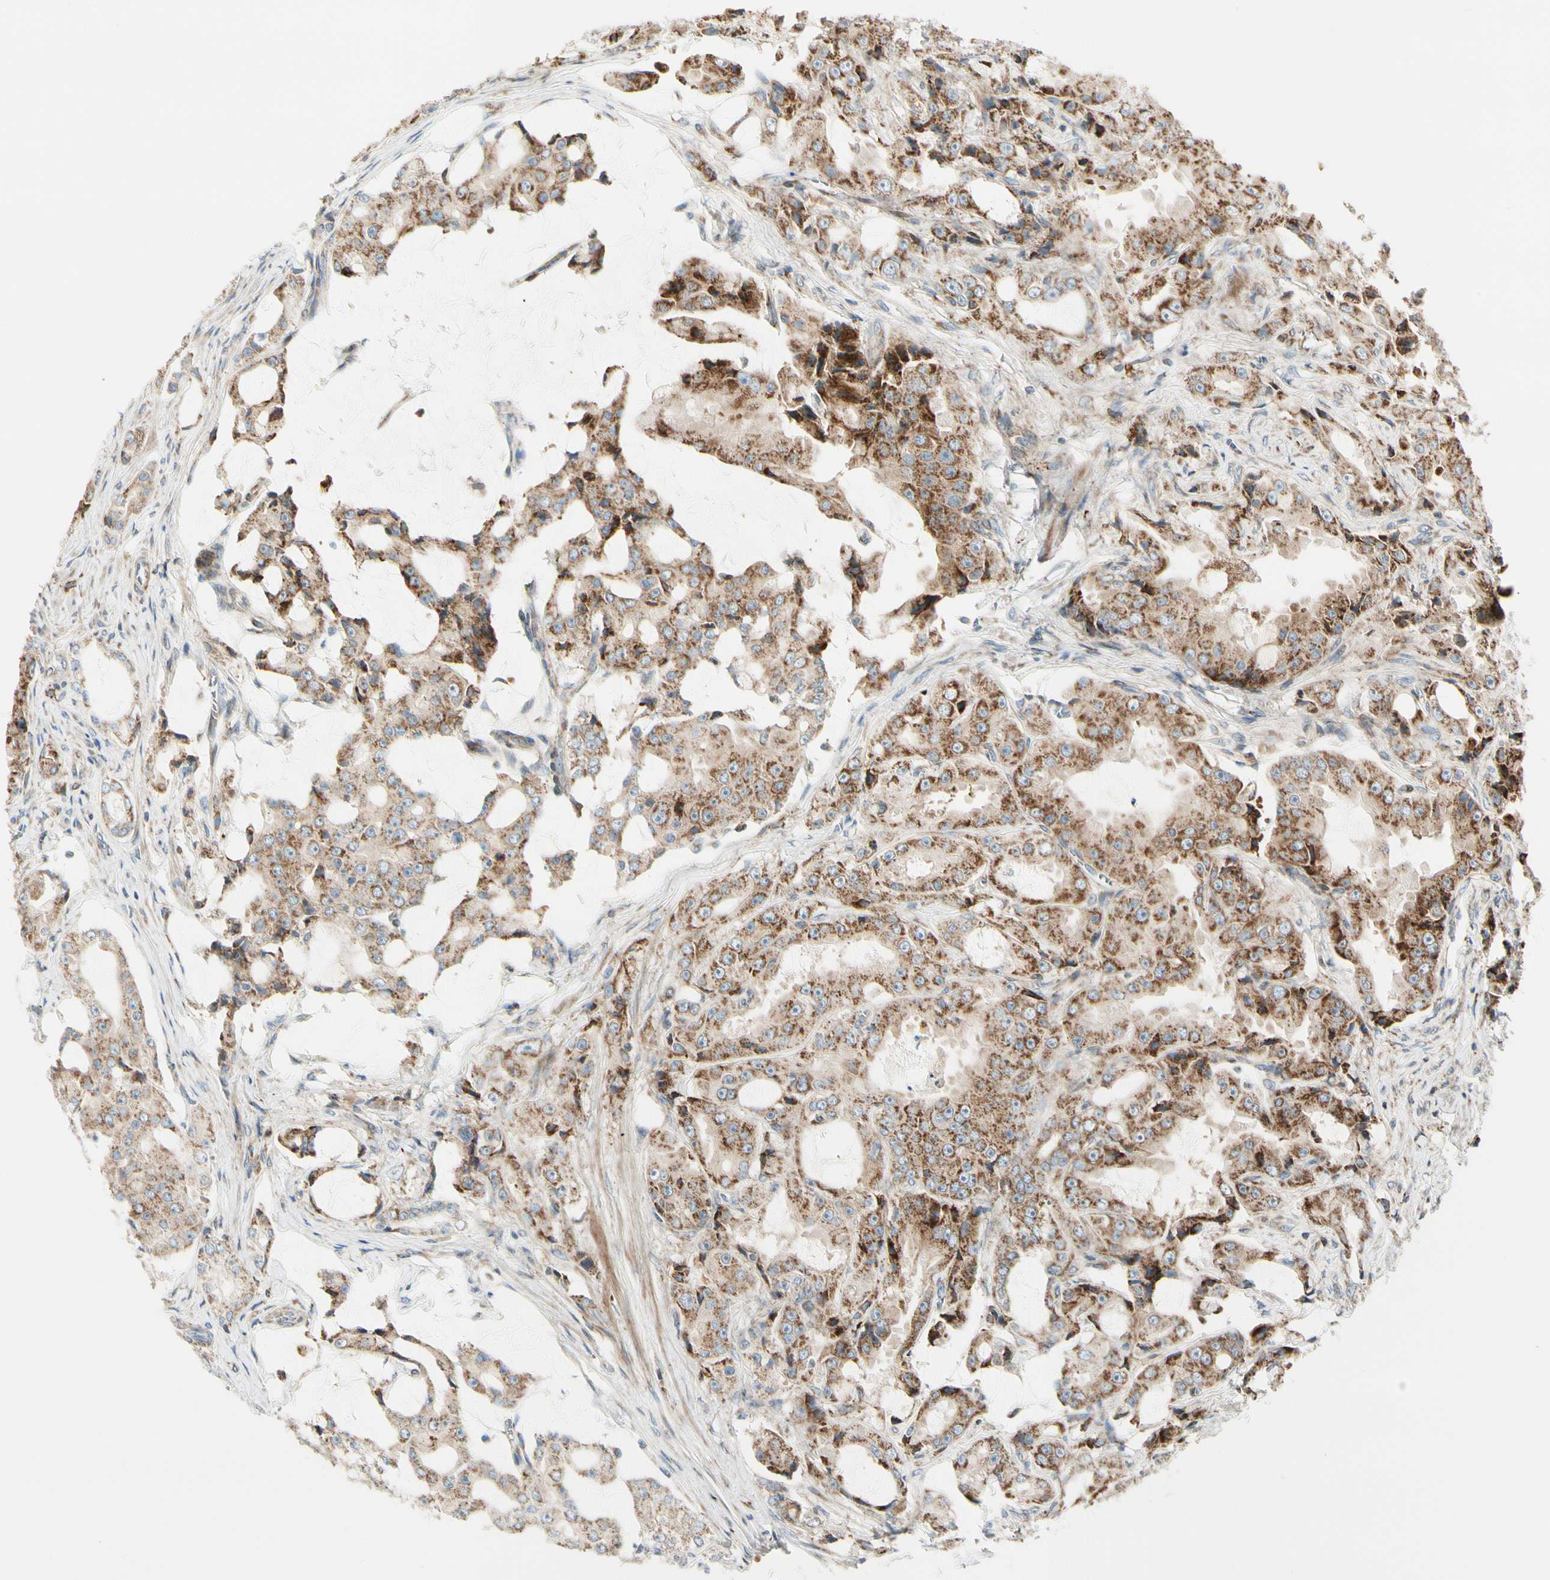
{"staining": {"intensity": "moderate", "quantity": ">75%", "location": "cytoplasmic/membranous"}, "tissue": "prostate cancer", "cell_type": "Tumor cells", "image_type": "cancer", "snomed": [{"axis": "morphology", "description": "Adenocarcinoma, High grade"}, {"axis": "topography", "description": "Prostate"}], "caption": "Prostate cancer (high-grade adenocarcinoma) tissue reveals moderate cytoplasmic/membranous expression in approximately >75% of tumor cells", "gene": "MRPL9", "patient": {"sex": "male", "age": 73}}